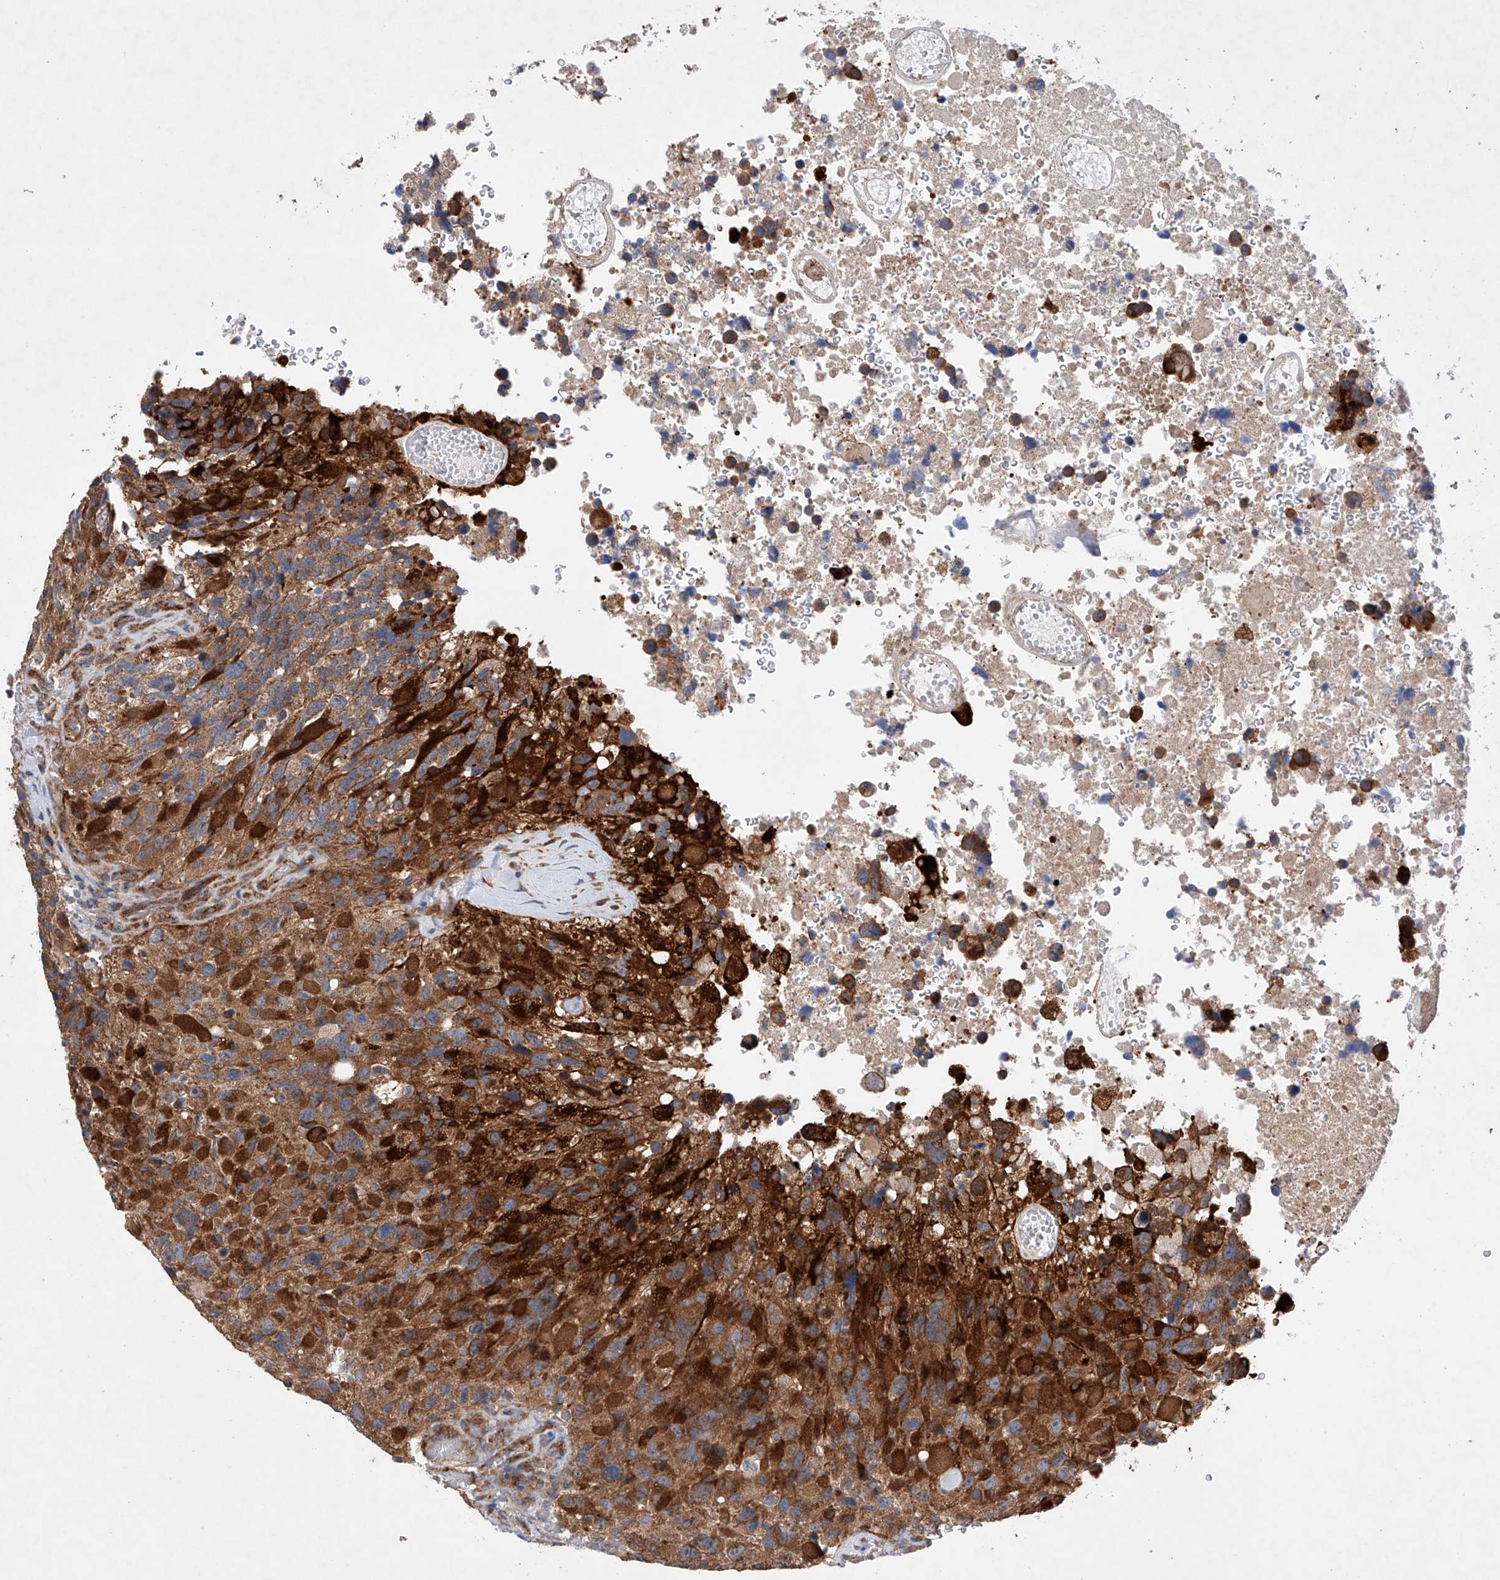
{"staining": {"intensity": "moderate", "quantity": ">75%", "location": "cytoplasmic/membranous"}, "tissue": "glioma", "cell_type": "Tumor cells", "image_type": "cancer", "snomed": [{"axis": "morphology", "description": "Glioma, malignant, High grade"}, {"axis": "topography", "description": "Brain"}], "caption": "DAB immunohistochemical staining of human malignant glioma (high-grade) exhibits moderate cytoplasmic/membranous protein positivity in approximately >75% of tumor cells. (brown staining indicates protein expression, while blue staining denotes nuclei).", "gene": "TIMM23", "patient": {"sex": "male", "age": 69}}